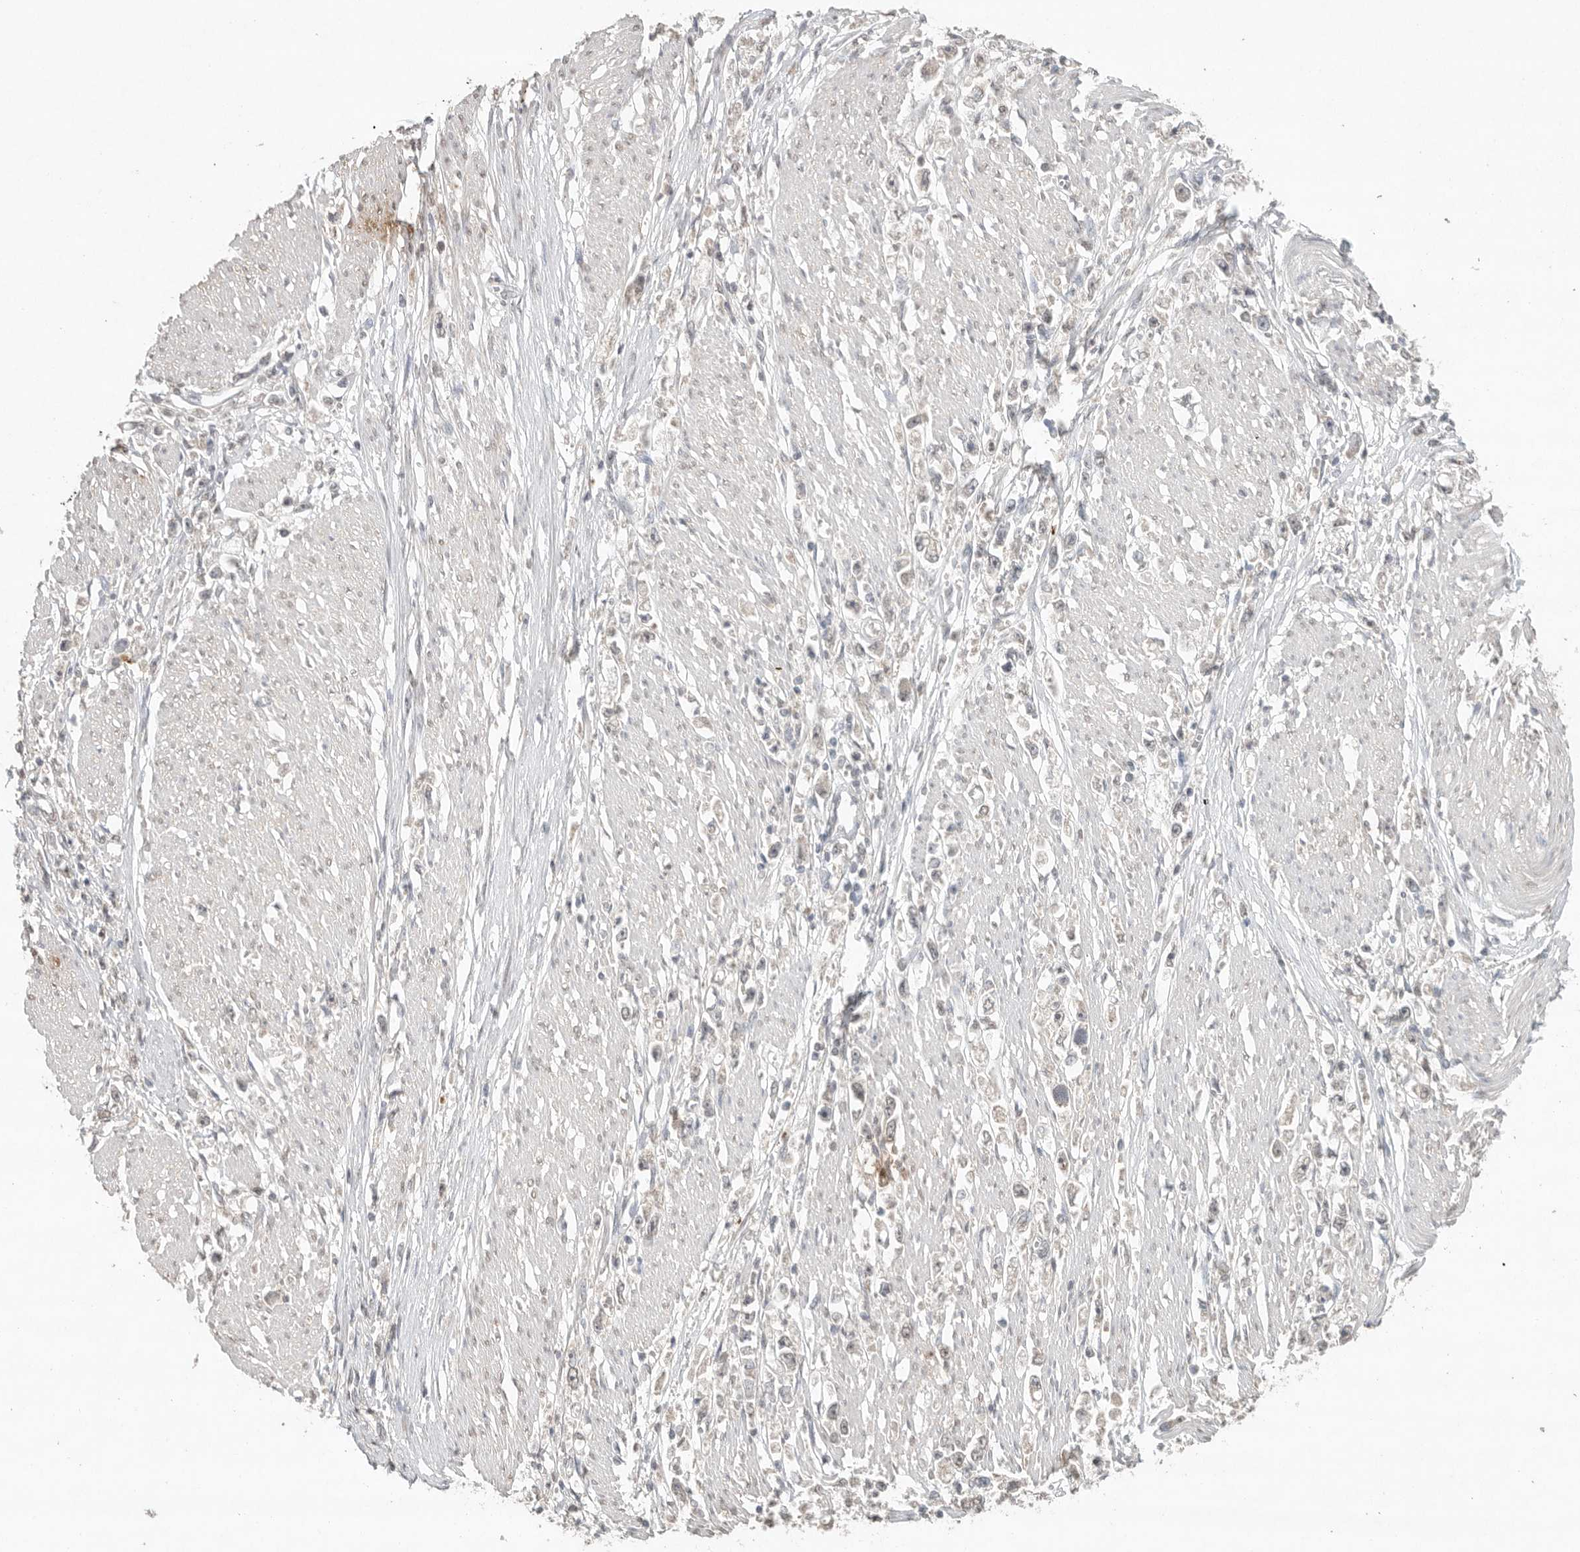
{"staining": {"intensity": "weak", "quantity": "<25%", "location": "nuclear"}, "tissue": "stomach cancer", "cell_type": "Tumor cells", "image_type": "cancer", "snomed": [{"axis": "morphology", "description": "Adenocarcinoma, NOS"}, {"axis": "topography", "description": "Stomach"}], "caption": "Tumor cells are negative for protein expression in human adenocarcinoma (stomach).", "gene": "KLK5", "patient": {"sex": "female", "age": 59}}